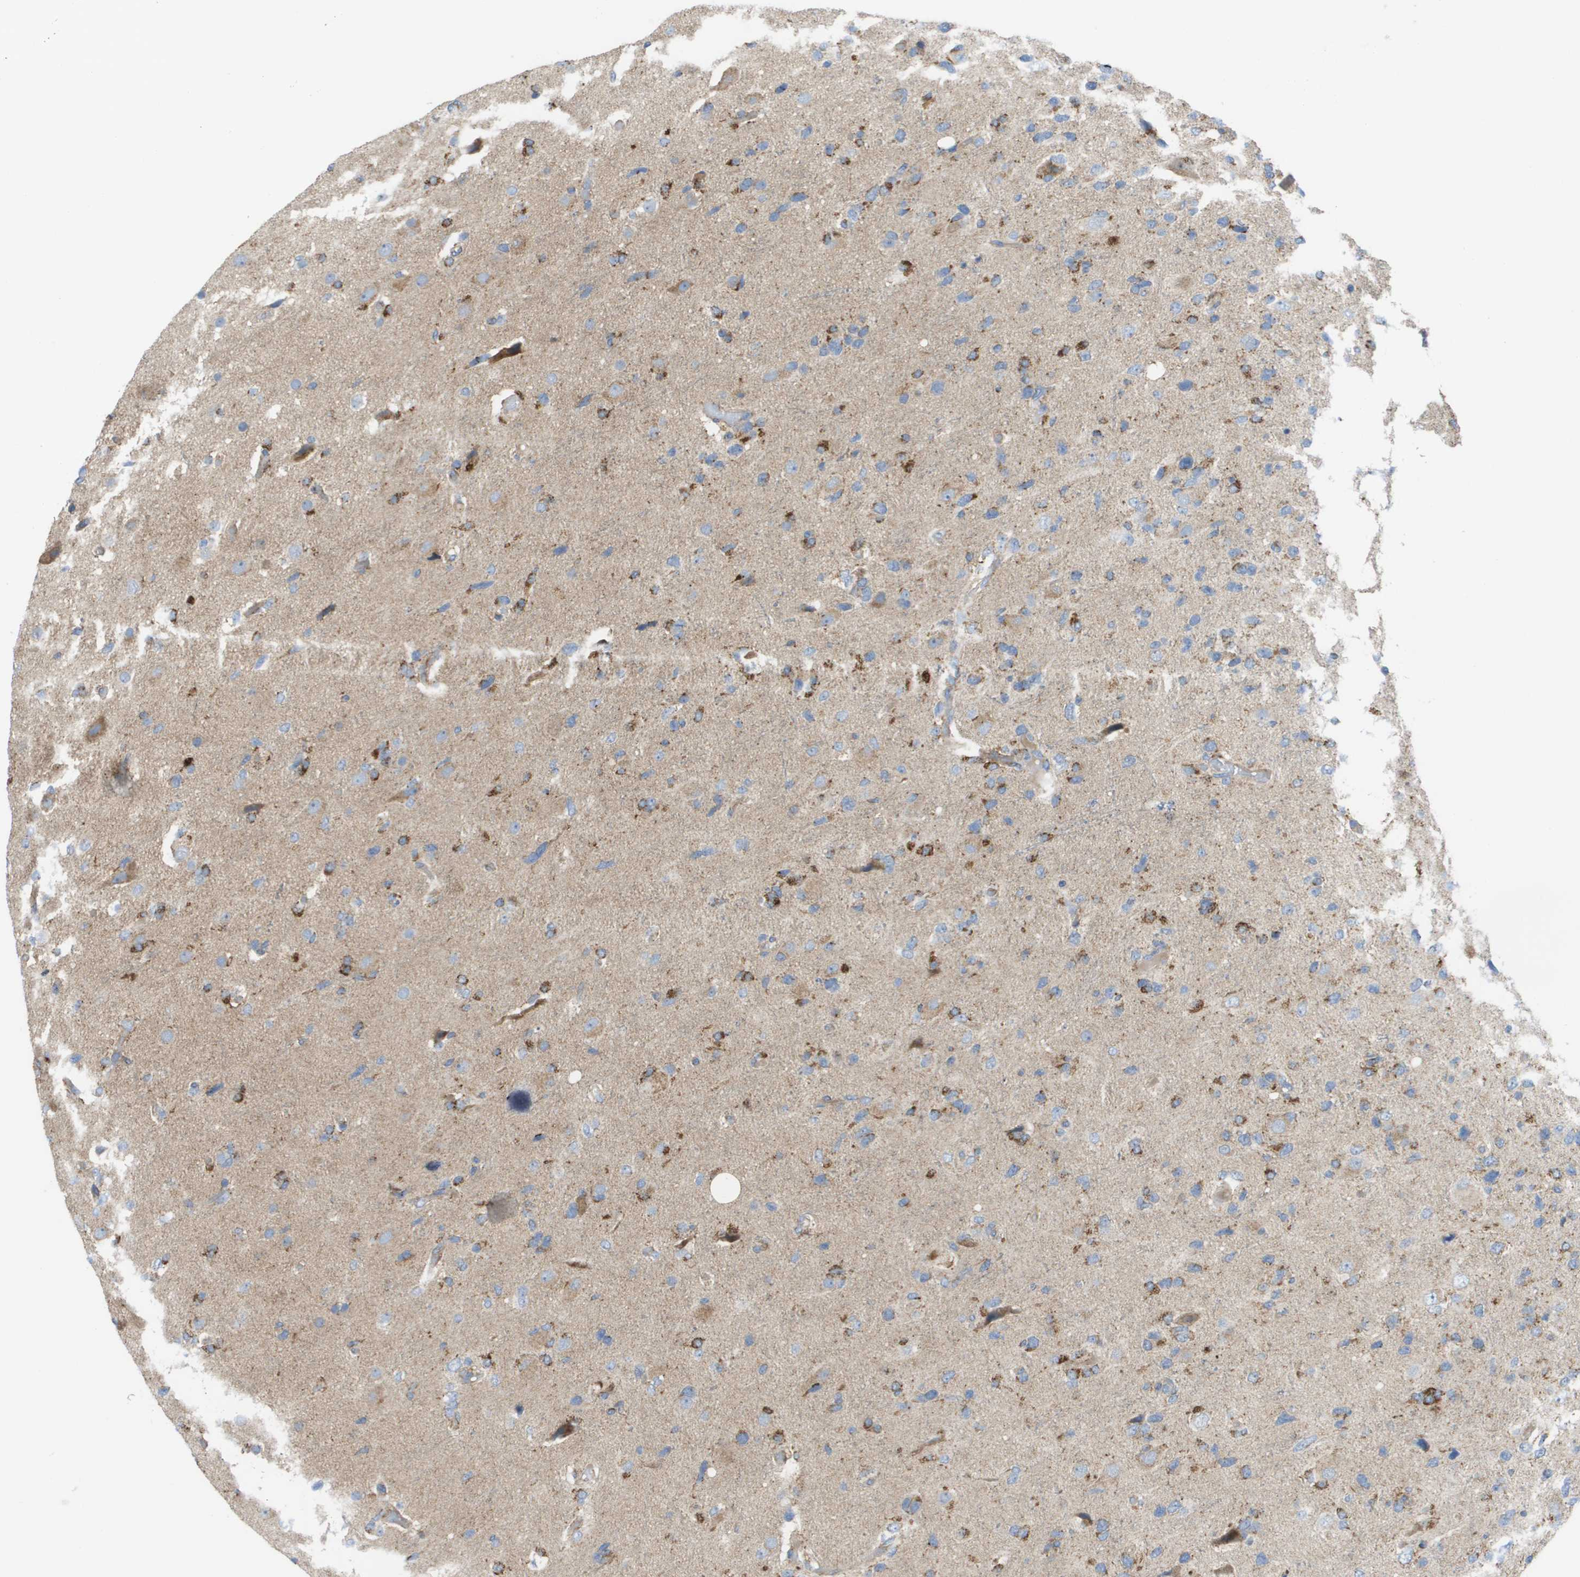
{"staining": {"intensity": "moderate", "quantity": "<25%", "location": "cytoplasmic/membranous"}, "tissue": "glioma", "cell_type": "Tumor cells", "image_type": "cancer", "snomed": [{"axis": "morphology", "description": "Glioma, malignant, High grade"}, {"axis": "topography", "description": "Brain"}], "caption": "A brown stain highlights moderate cytoplasmic/membranous positivity of a protein in malignant high-grade glioma tumor cells.", "gene": "FIS1", "patient": {"sex": "female", "age": 58}}